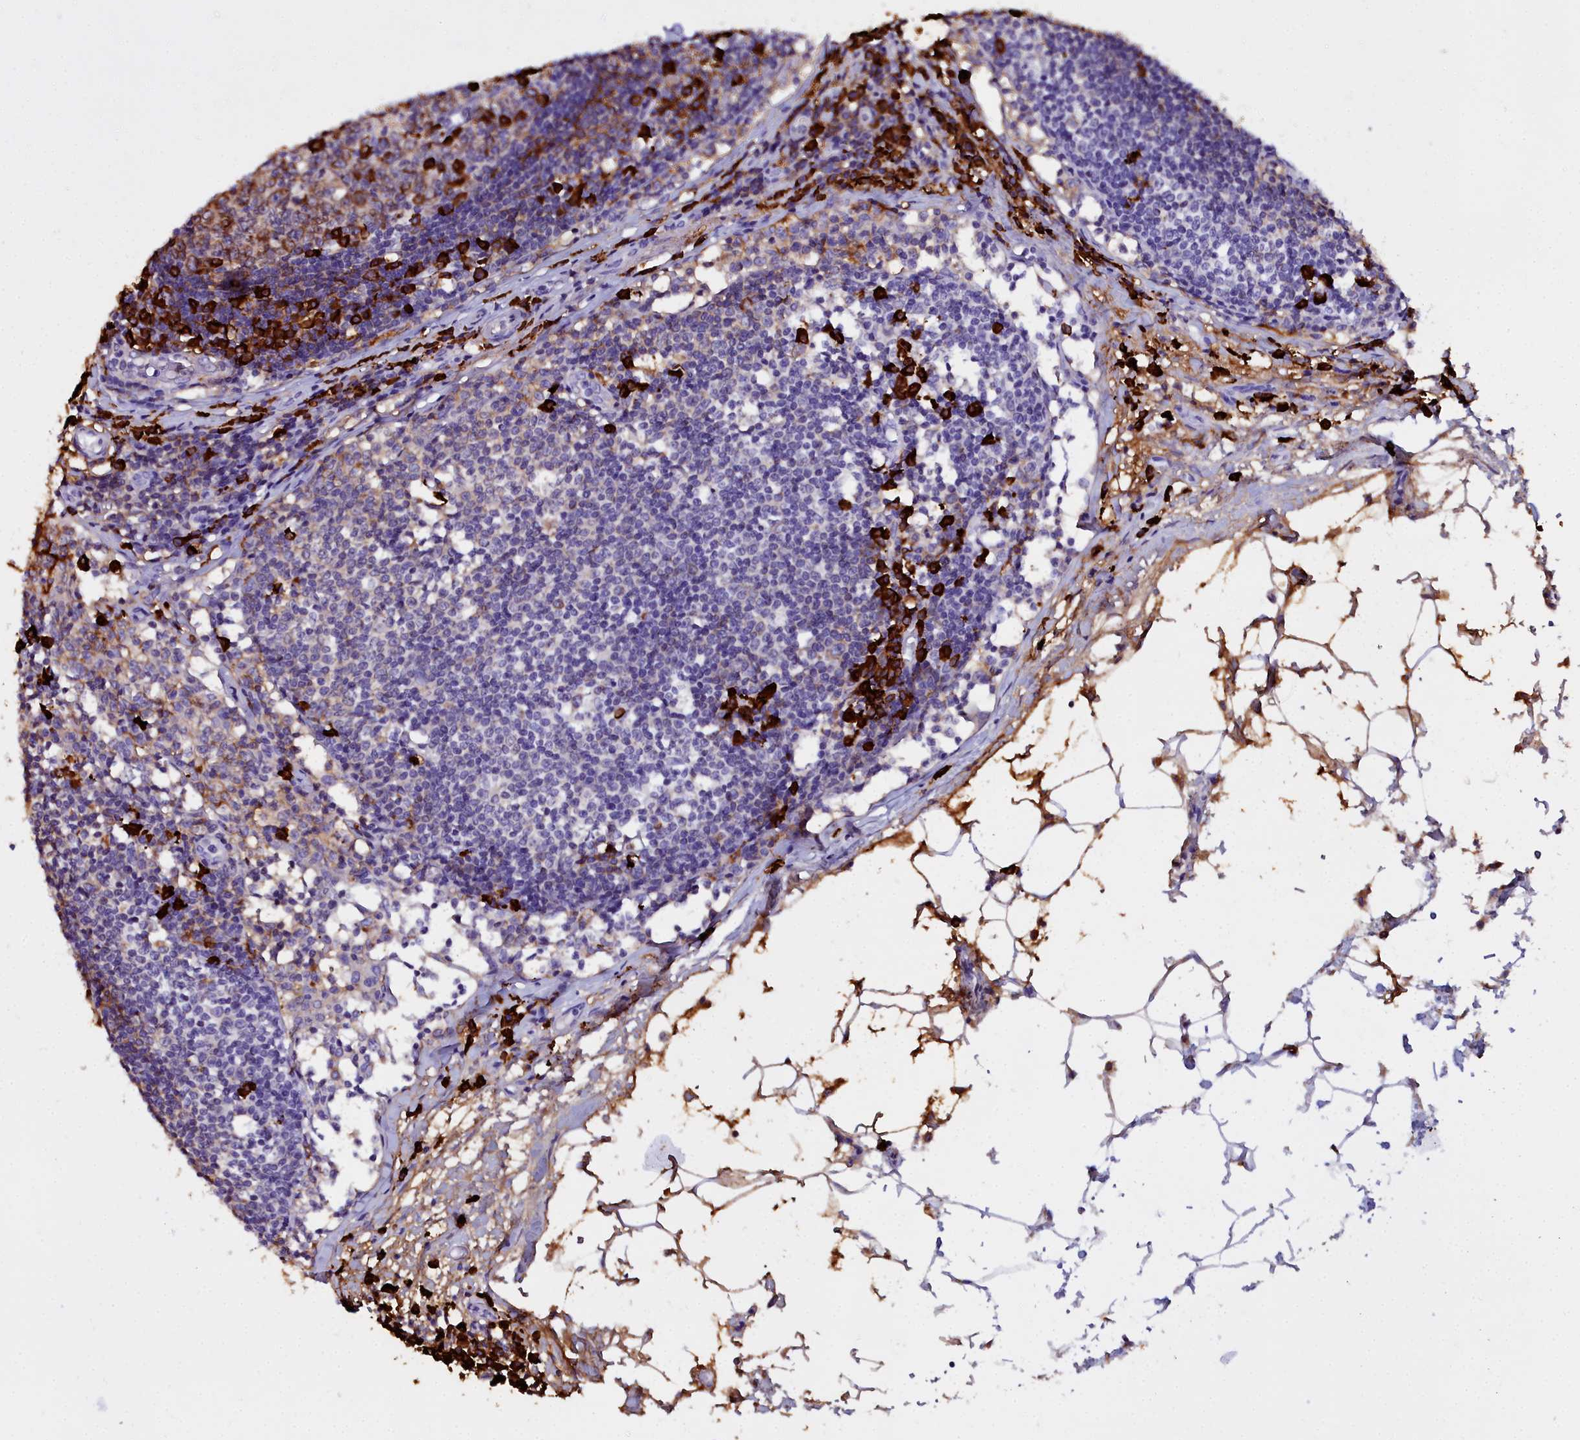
{"staining": {"intensity": "strong", "quantity": "<25%", "location": "cytoplasmic/membranous"}, "tissue": "lymph node", "cell_type": "Germinal center cells", "image_type": "normal", "snomed": [{"axis": "morphology", "description": "Normal tissue, NOS"}, {"axis": "topography", "description": "Lymph node"}], "caption": "Brown immunohistochemical staining in unremarkable lymph node shows strong cytoplasmic/membranous expression in about <25% of germinal center cells. The staining was performed using DAB (3,3'-diaminobenzidine) to visualize the protein expression in brown, while the nuclei were stained in blue with hematoxylin (Magnification: 20x).", "gene": "TXNDC5", "patient": {"sex": "female", "age": 55}}